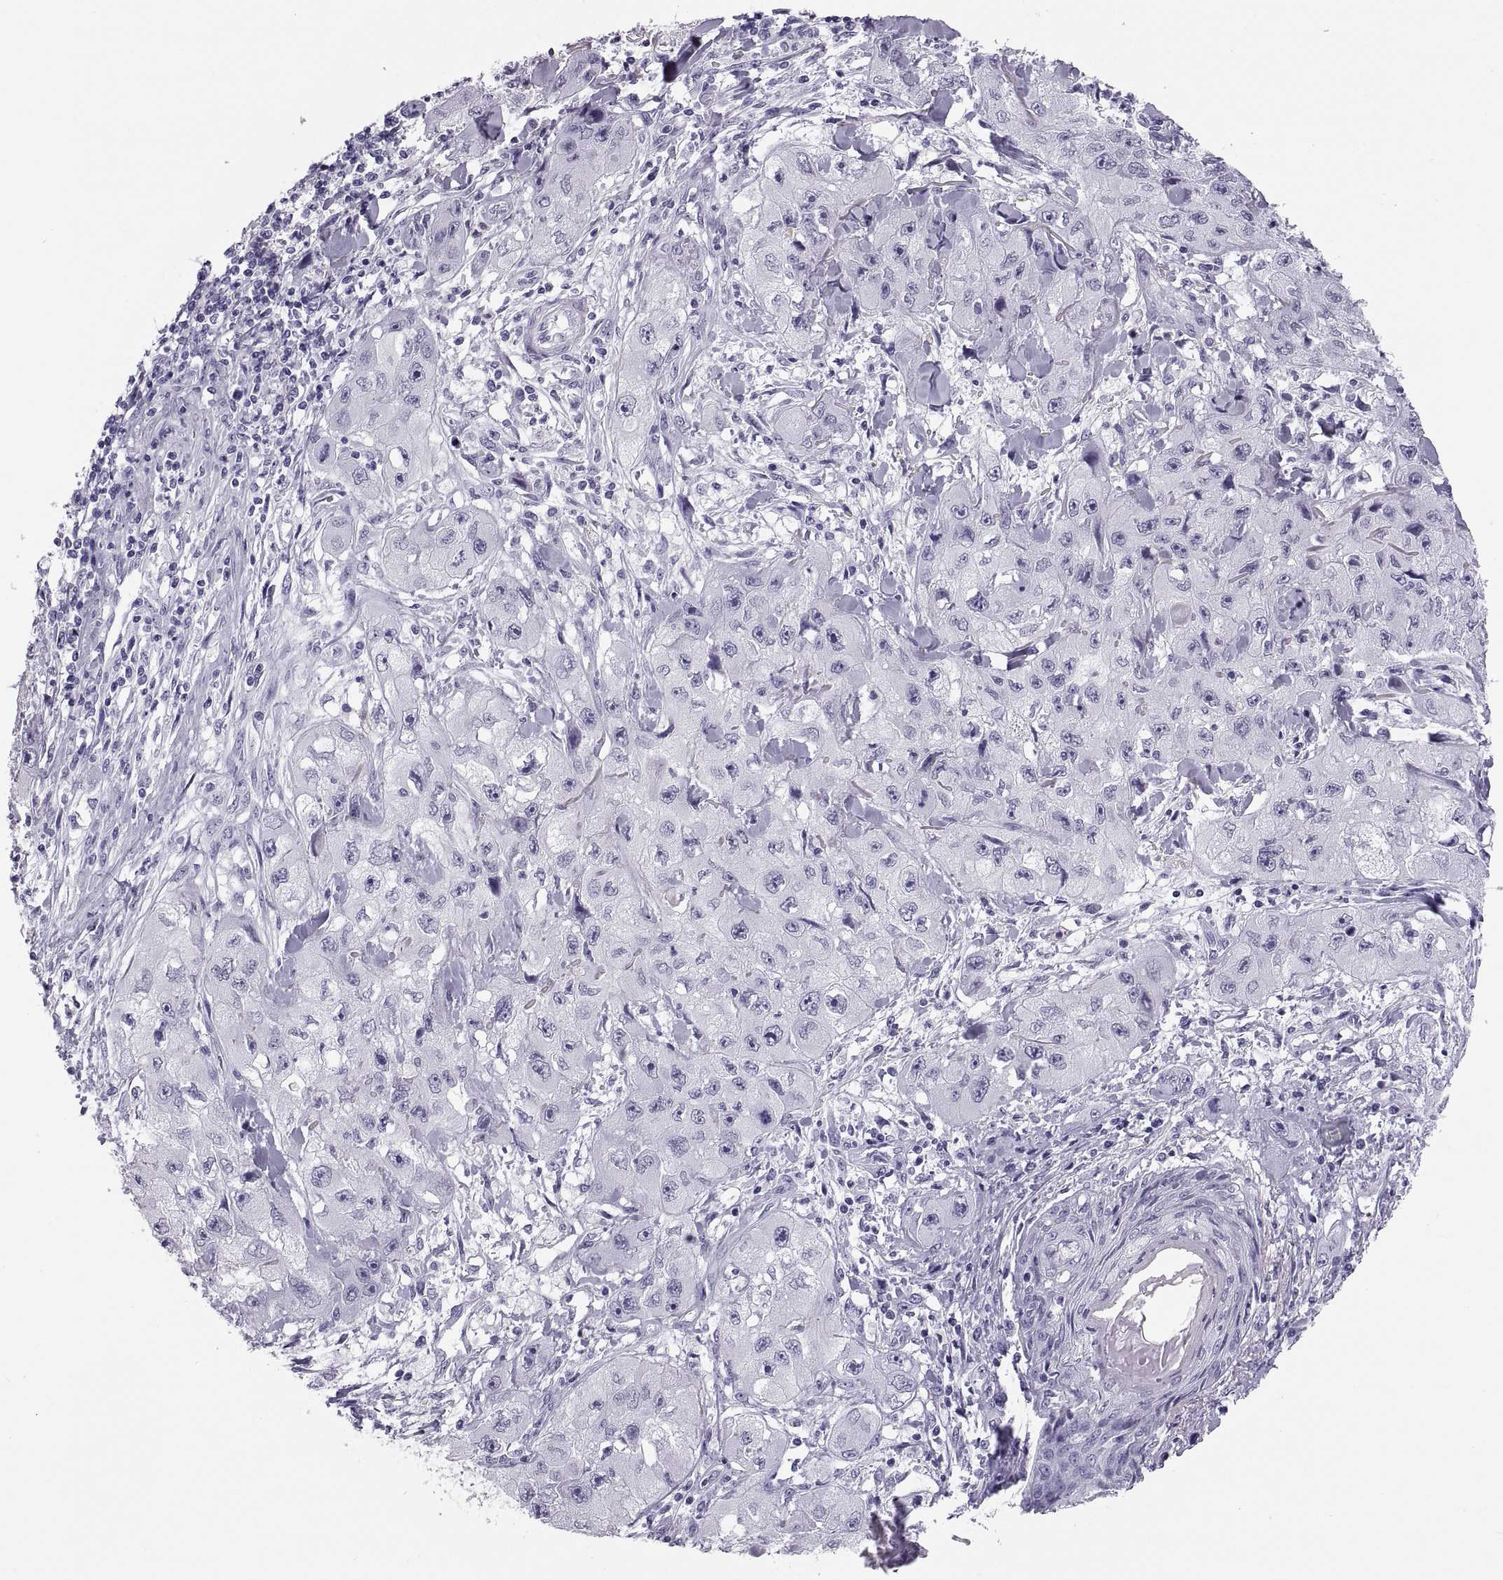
{"staining": {"intensity": "negative", "quantity": "none", "location": "none"}, "tissue": "skin cancer", "cell_type": "Tumor cells", "image_type": "cancer", "snomed": [{"axis": "morphology", "description": "Squamous cell carcinoma, NOS"}, {"axis": "topography", "description": "Skin"}, {"axis": "topography", "description": "Subcutis"}], "caption": "High power microscopy micrograph of an immunohistochemistry image of skin cancer (squamous cell carcinoma), revealing no significant positivity in tumor cells.", "gene": "QRICH2", "patient": {"sex": "male", "age": 73}}